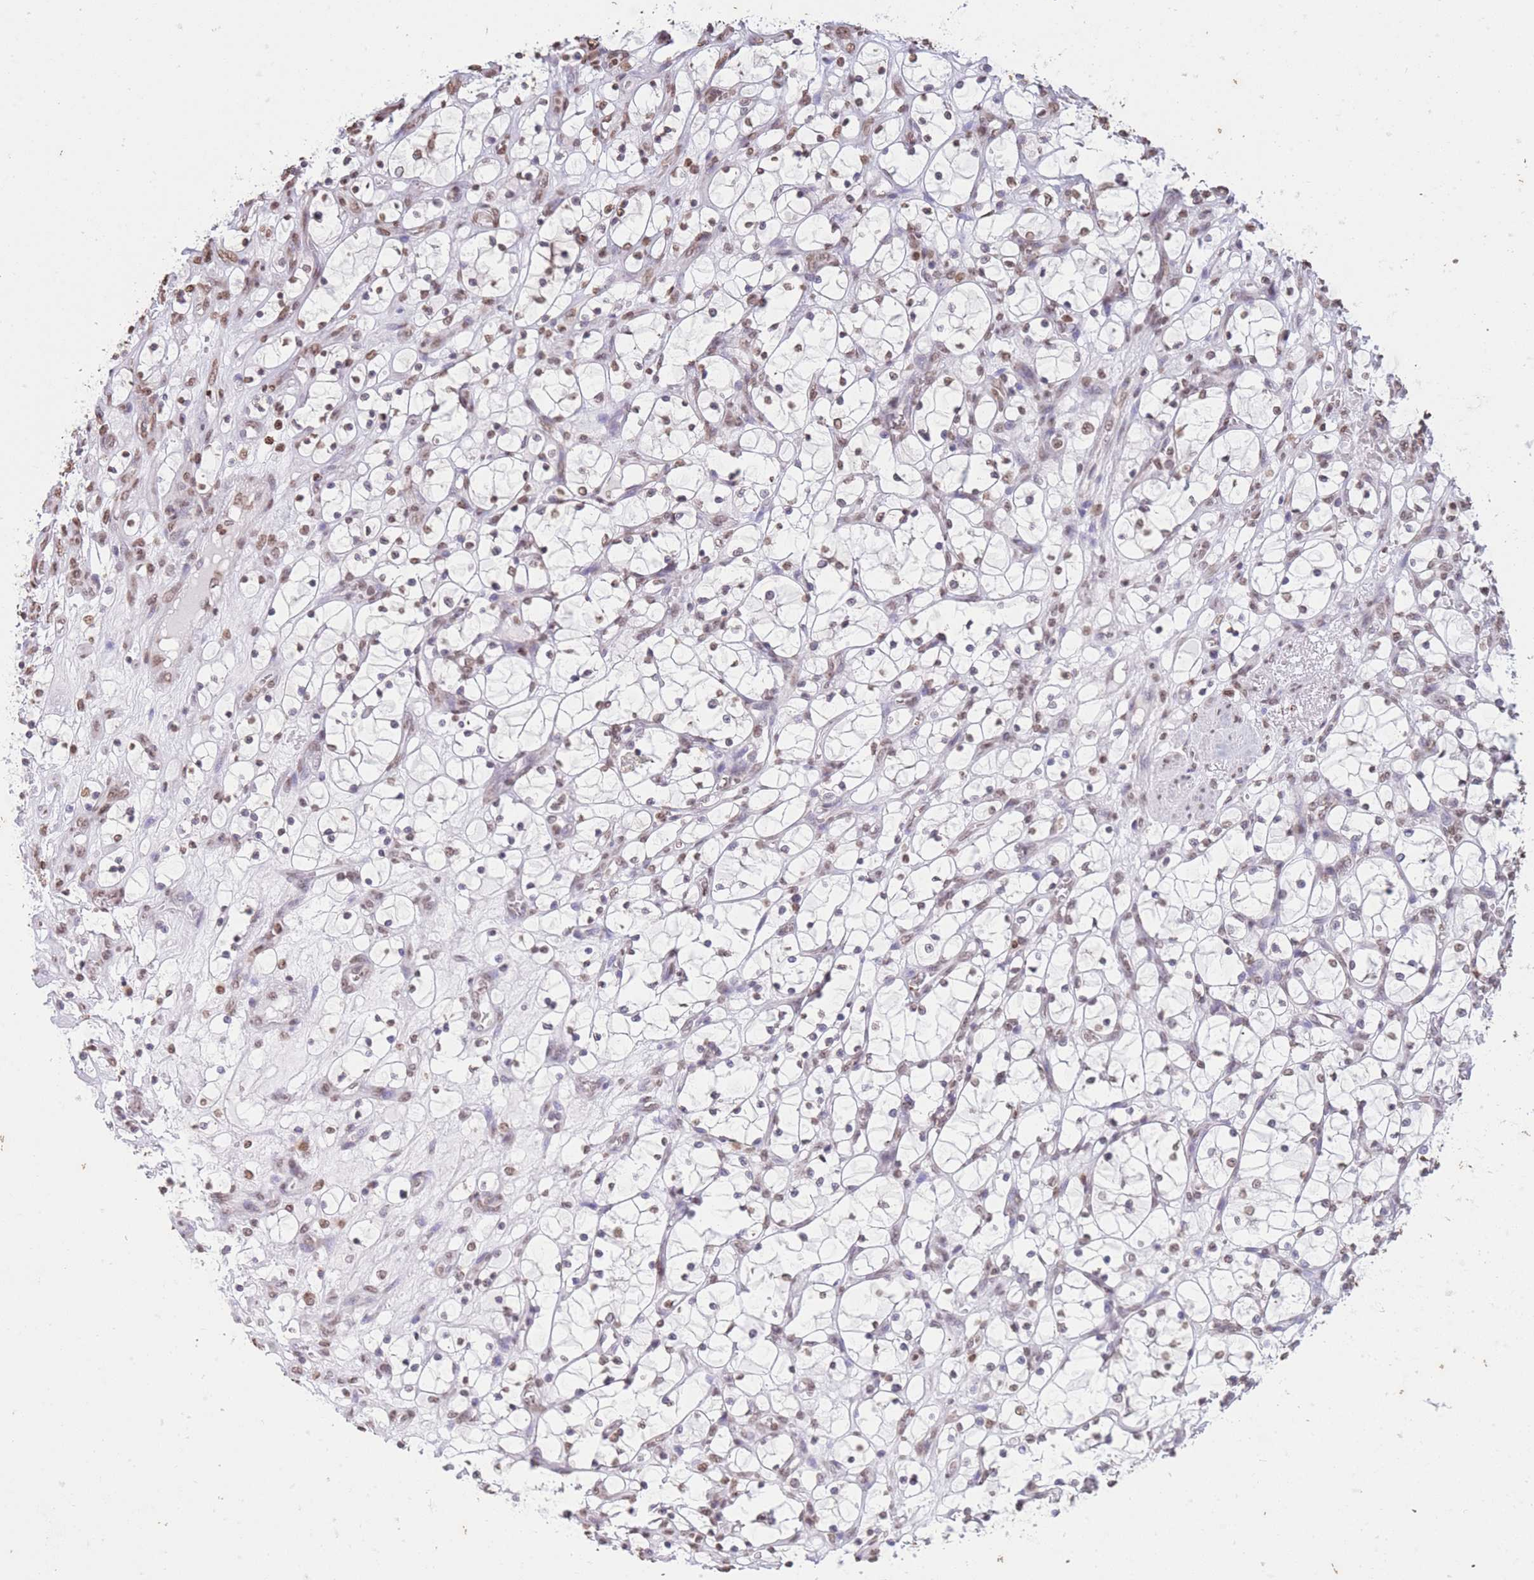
{"staining": {"intensity": "moderate", "quantity": ">75%", "location": "nuclear"}, "tissue": "renal cancer", "cell_type": "Tumor cells", "image_type": "cancer", "snomed": [{"axis": "morphology", "description": "Adenocarcinoma, NOS"}, {"axis": "topography", "description": "Kidney"}], "caption": "Human adenocarcinoma (renal) stained with a protein marker reveals moderate staining in tumor cells.", "gene": "H2BC11", "patient": {"sex": "female", "age": 69}}